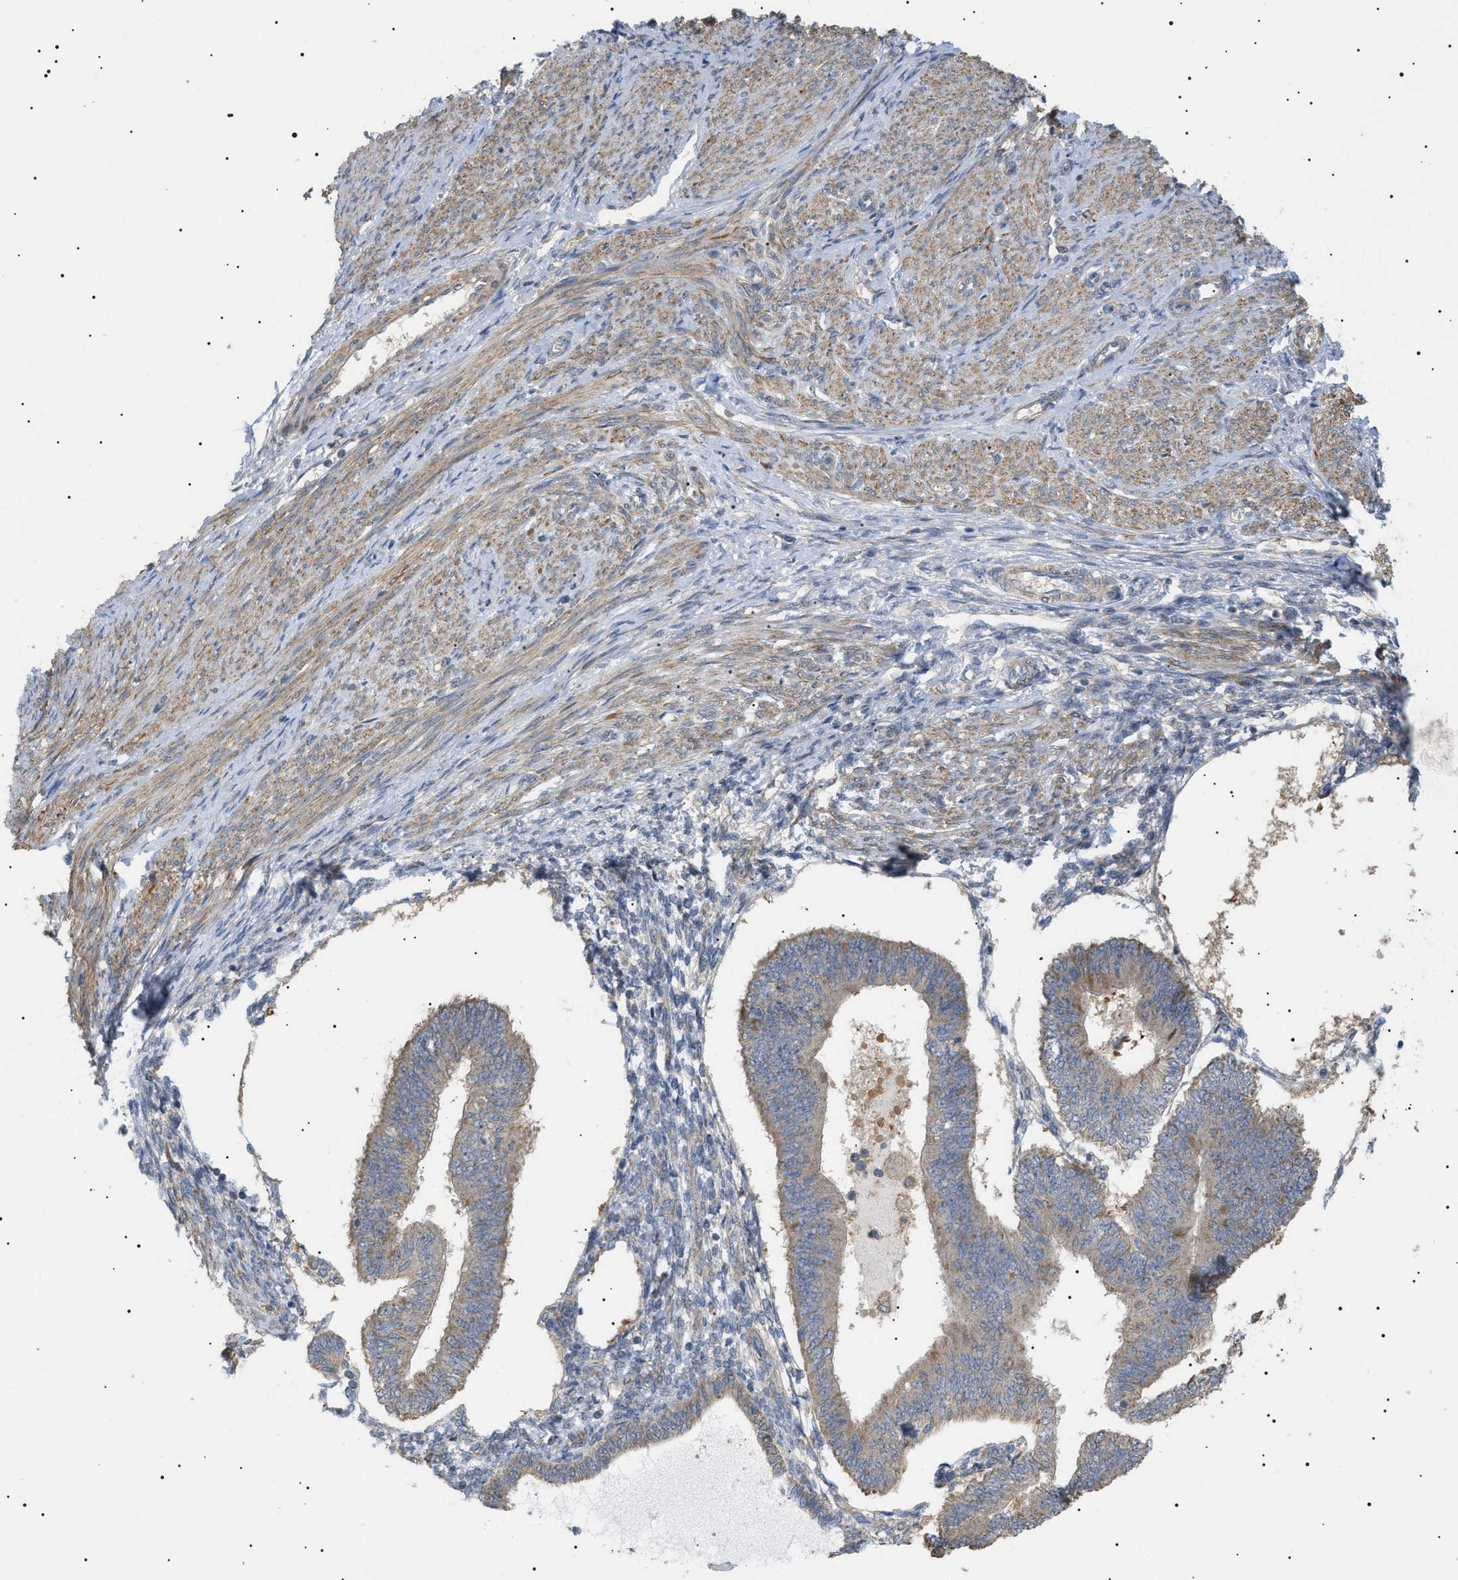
{"staining": {"intensity": "moderate", "quantity": "<25%", "location": "cytoplasmic/membranous"}, "tissue": "endometrial cancer", "cell_type": "Tumor cells", "image_type": "cancer", "snomed": [{"axis": "morphology", "description": "Adenocarcinoma, NOS"}, {"axis": "topography", "description": "Endometrium"}], "caption": "Endometrial cancer (adenocarcinoma) stained with immunohistochemistry exhibits moderate cytoplasmic/membranous staining in about <25% of tumor cells.", "gene": "IRS2", "patient": {"sex": "female", "age": 58}}